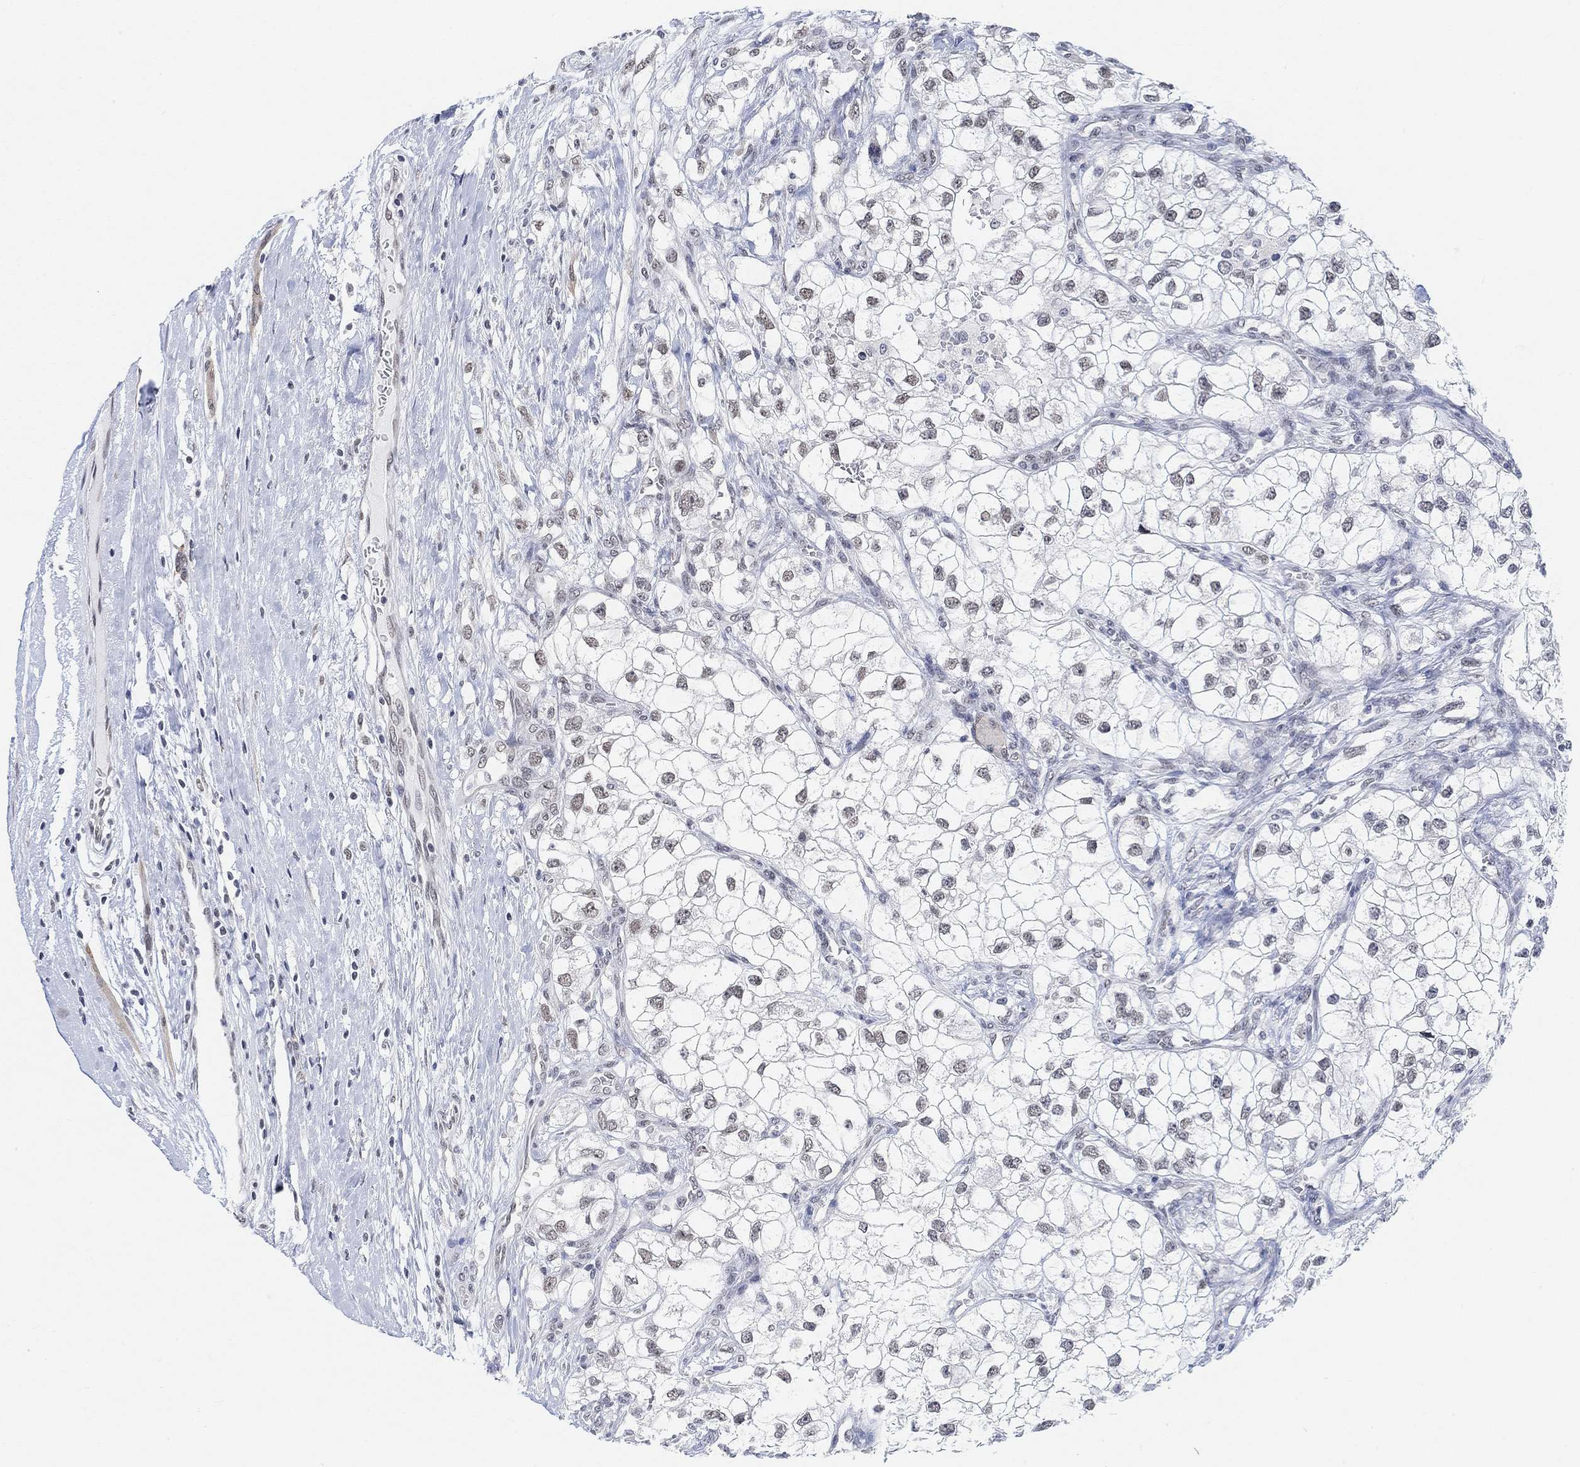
{"staining": {"intensity": "weak", "quantity": "<25%", "location": "nuclear"}, "tissue": "renal cancer", "cell_type": "Tumor cells", "image_type": "cancer", "snomed": [{"axis": "morphology", "description": "Adenocarcinoma, NOS"}, {"axis": "topography", "description": "Kidney"}], "caption": "High power microscopy histopathology image of an immunohistochemistry image of adenocarcinoma (renal), revealing no significant expression in tumor cells.", "gene": "PURG", "patient": {"sex": "male", "age": 59}}